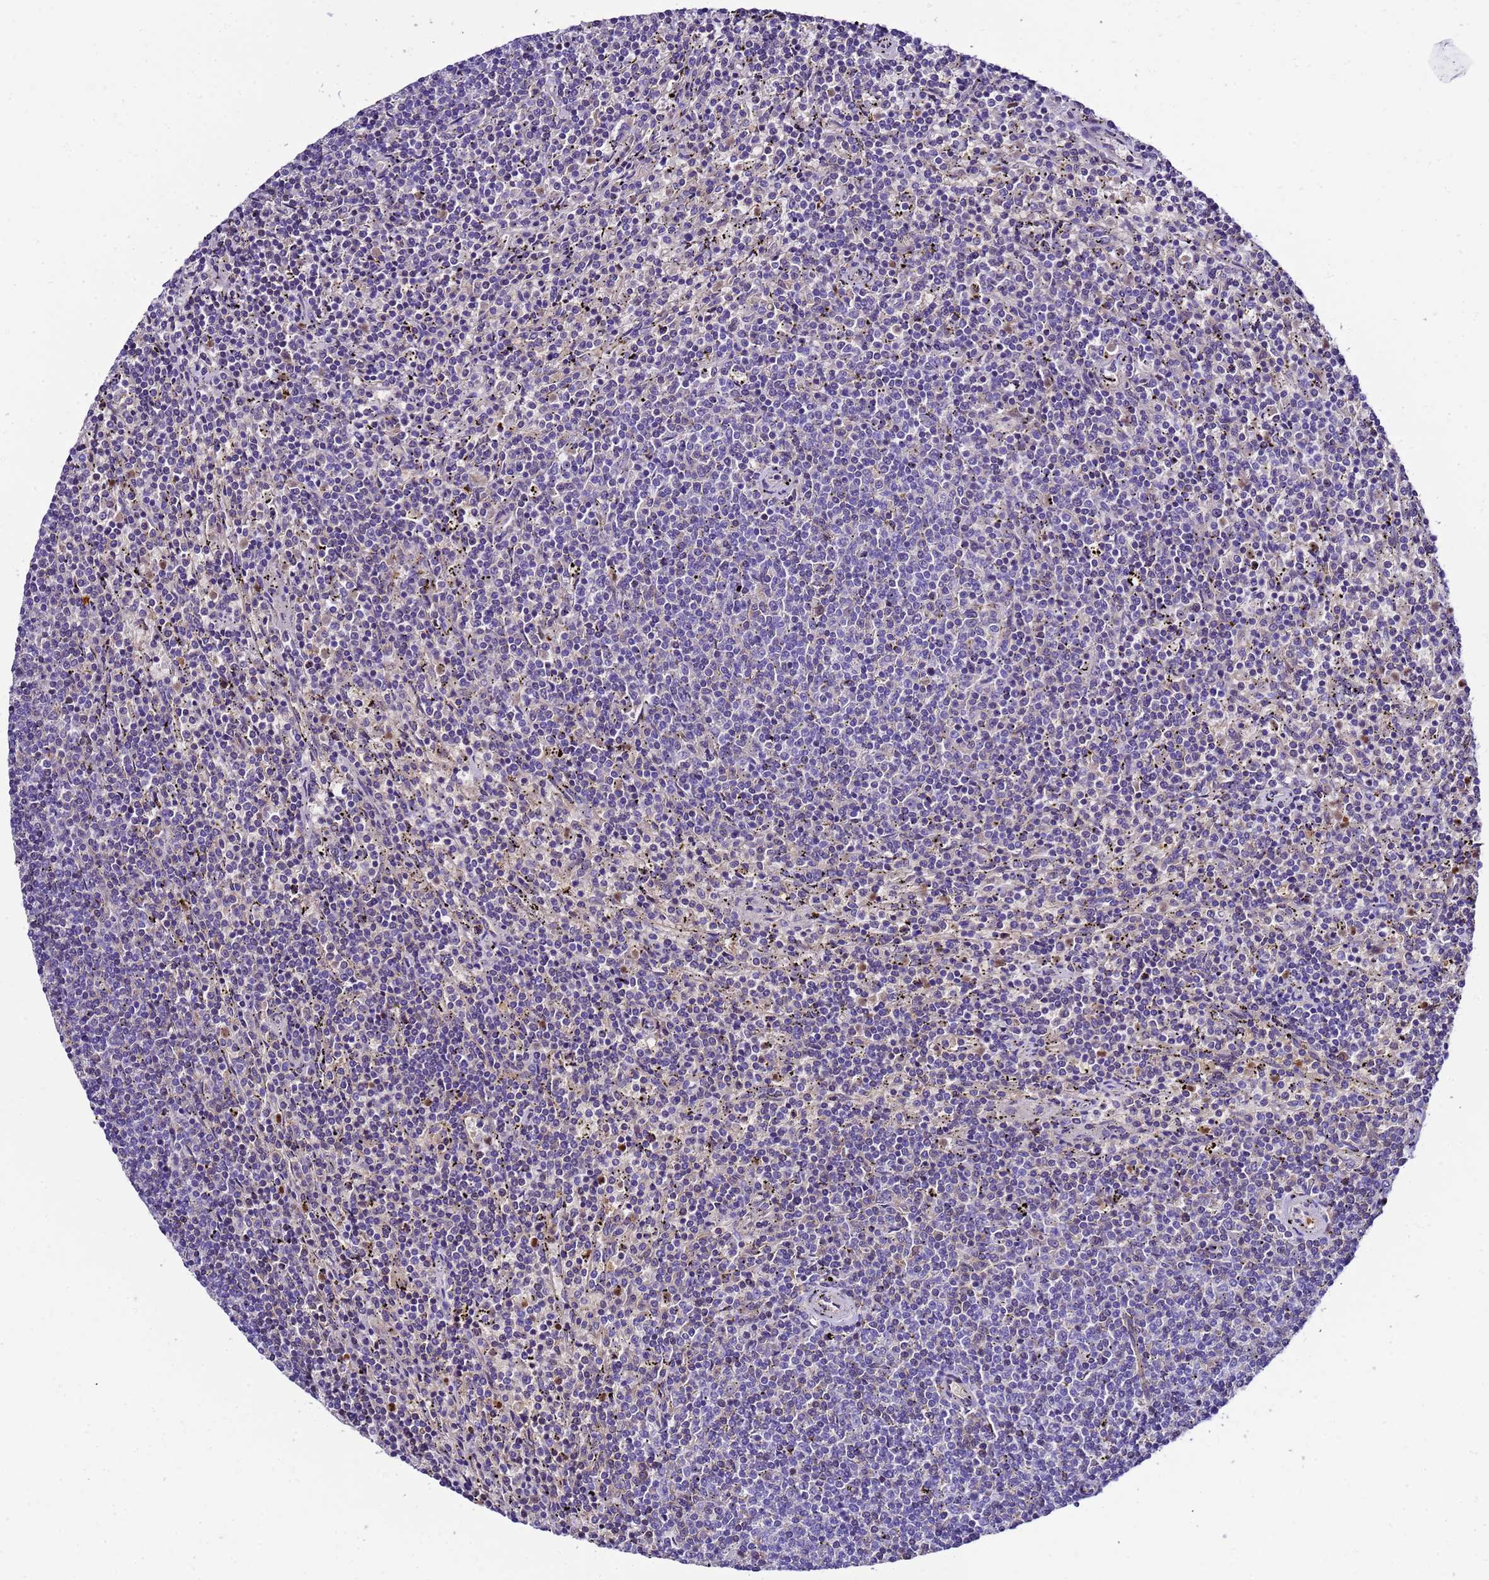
{"staining": {"intensity": "negative", "quantity": "none", "location": "none"}, "tissue": "lymphoma", "cell_type": "Tumor cells", "image_type": "cancer", "snomed": [{"axis": "morphology", "description": "Malignant lymphoma, non-Hodgkin's type, Low grade"}, {"axis": "topography", "description": "Spleen"}], "caption": "Lymphoma was stained to show a protein in brown. There is no significant expression in tumor cells.", "gene": "UGT2A1", "patient": {"sex": "female", "age": 50}}